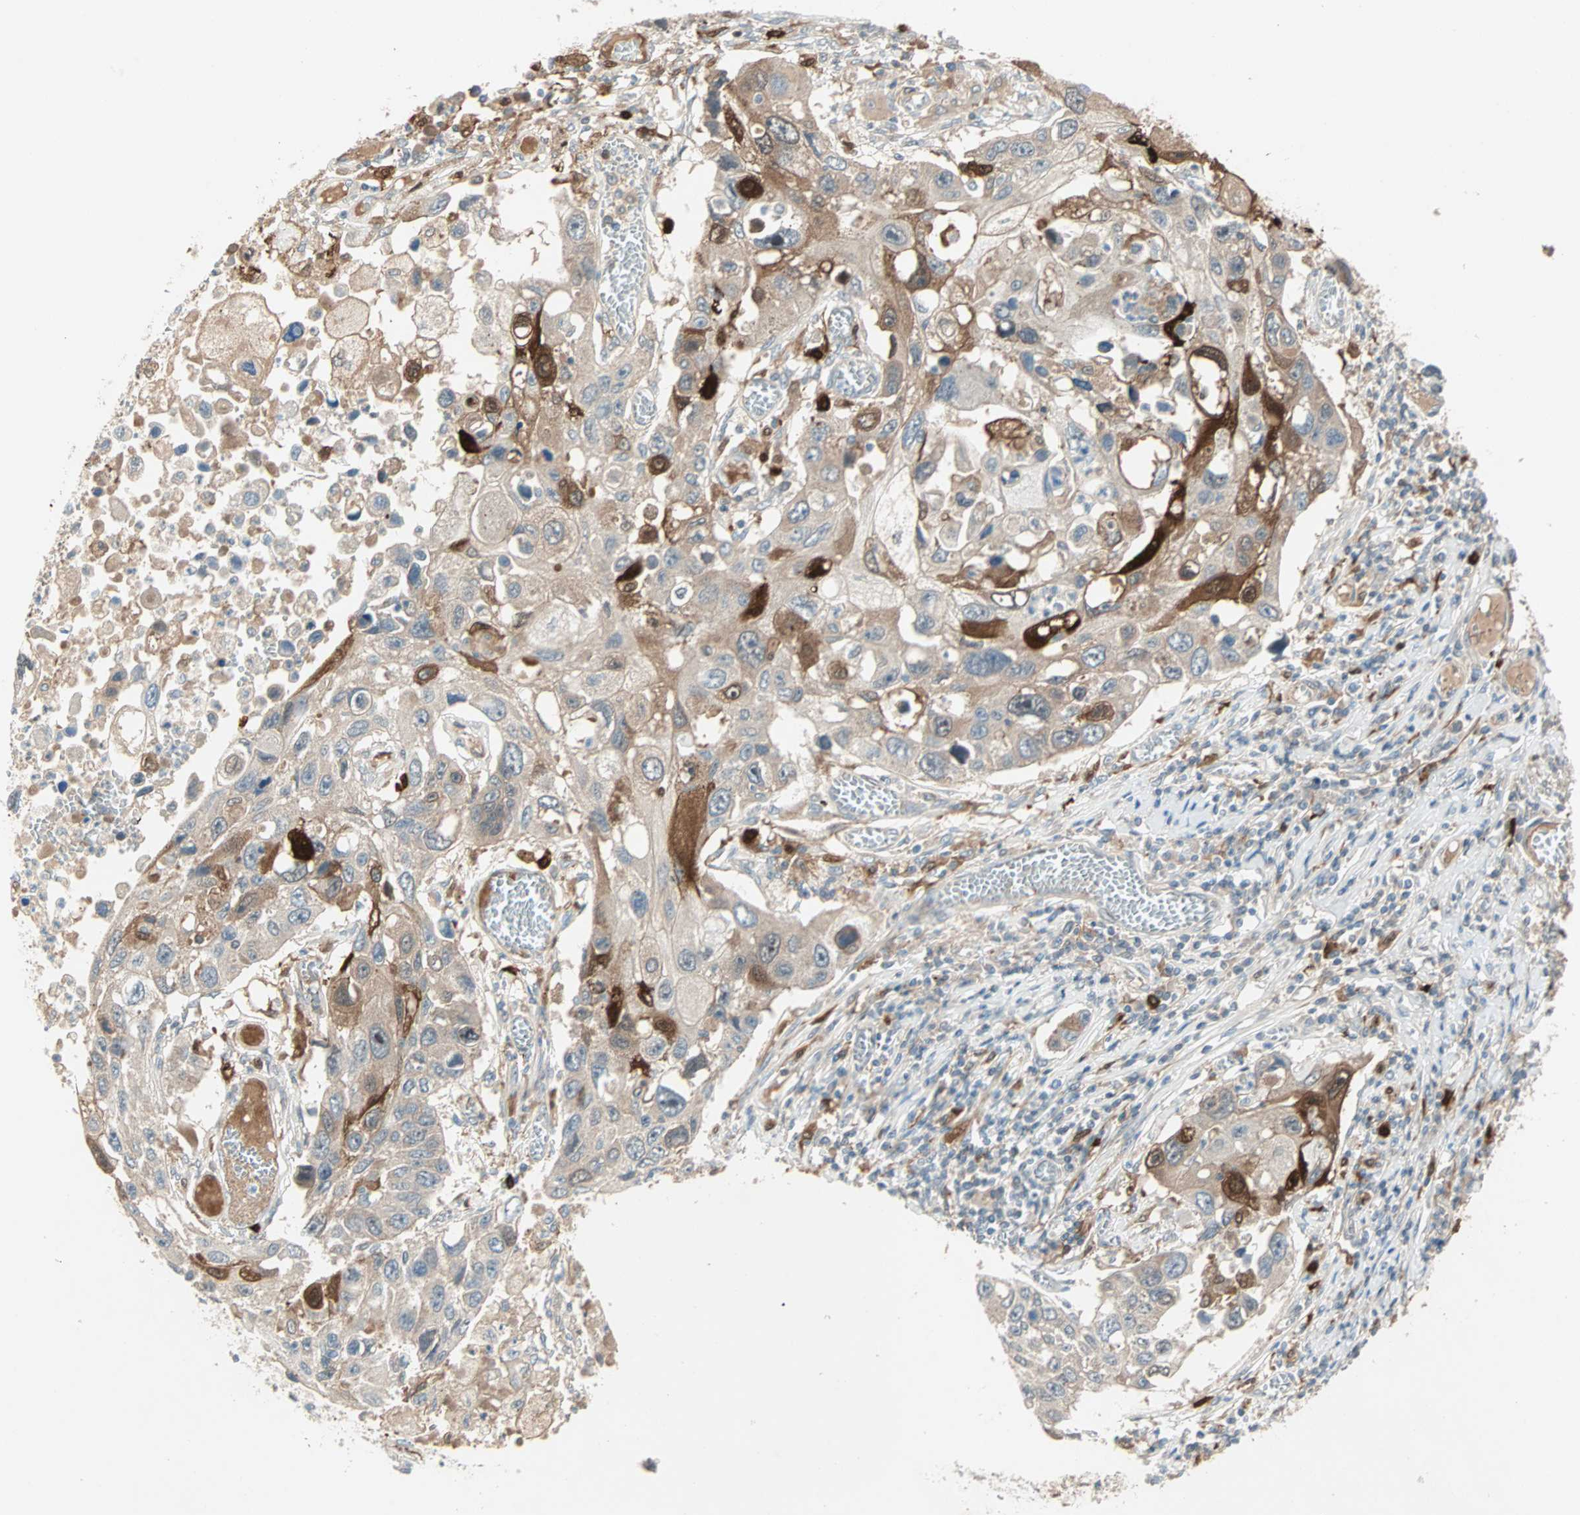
{"staining": {"intensity": "strong", "quantity": "25%-75%", "location": "cytoplasmic/membranous"}, "tissue": "lung cancer", "cell_type": "Tumor cells", "image_type": "cancer", "snomed": [{"axis": "morphology", "description": "Squamous cell carcinoma, NOS"}, {"axis": "topography", "description": "Lung"}], "caption": "This is a micrograph of immunohistochemistry (IHC) staining of lung cancer, which shows strong expression in the cytoplasmic/membranous of tumor cells.", "gene": "RTL6", "patient": {"sex": "male", "age": 71}}